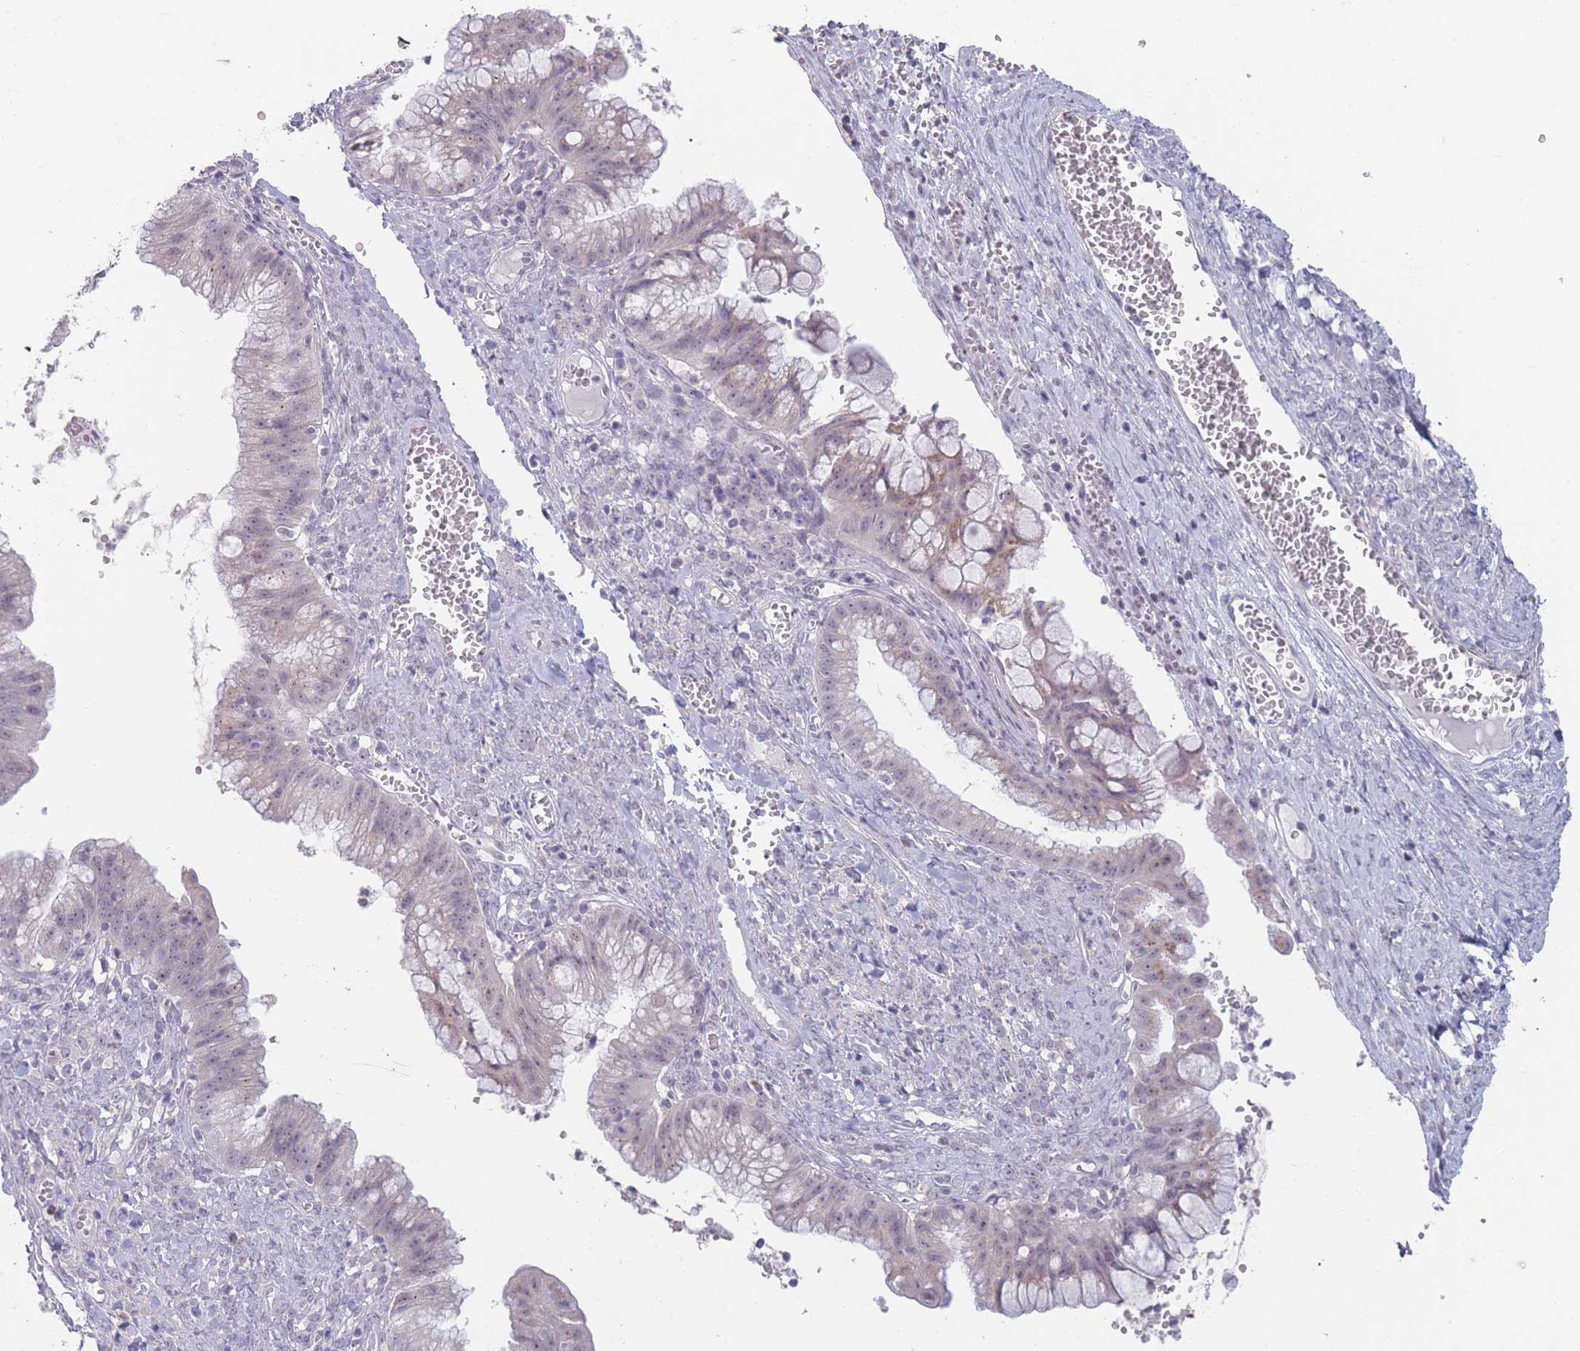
{"staining": {"intensity": "negative", "quantity": "none", "location": "none"}, "tissue": "ovarian cancer", "cell_type": "Tumor cells", "image_type": "cancer", "snomed": [{"axis": "morphology", "description": "Cystadenocarcinoma, mucinous, NOS"}, {"axis": "topography", "description": "Ovary"}], "caption": "DAB (3,3'-diaminobenzidine) immunohistochemical staining of human mucinous cystadenocarcinoma (ovarian) exhibits no significant positivity in tumor cells. (DAB (3,3'-diaminobenzidine) immunohistochemistry, high magnification).", "gene": "PAIP2B", "patient": {"sex": "female", "age": 70}}